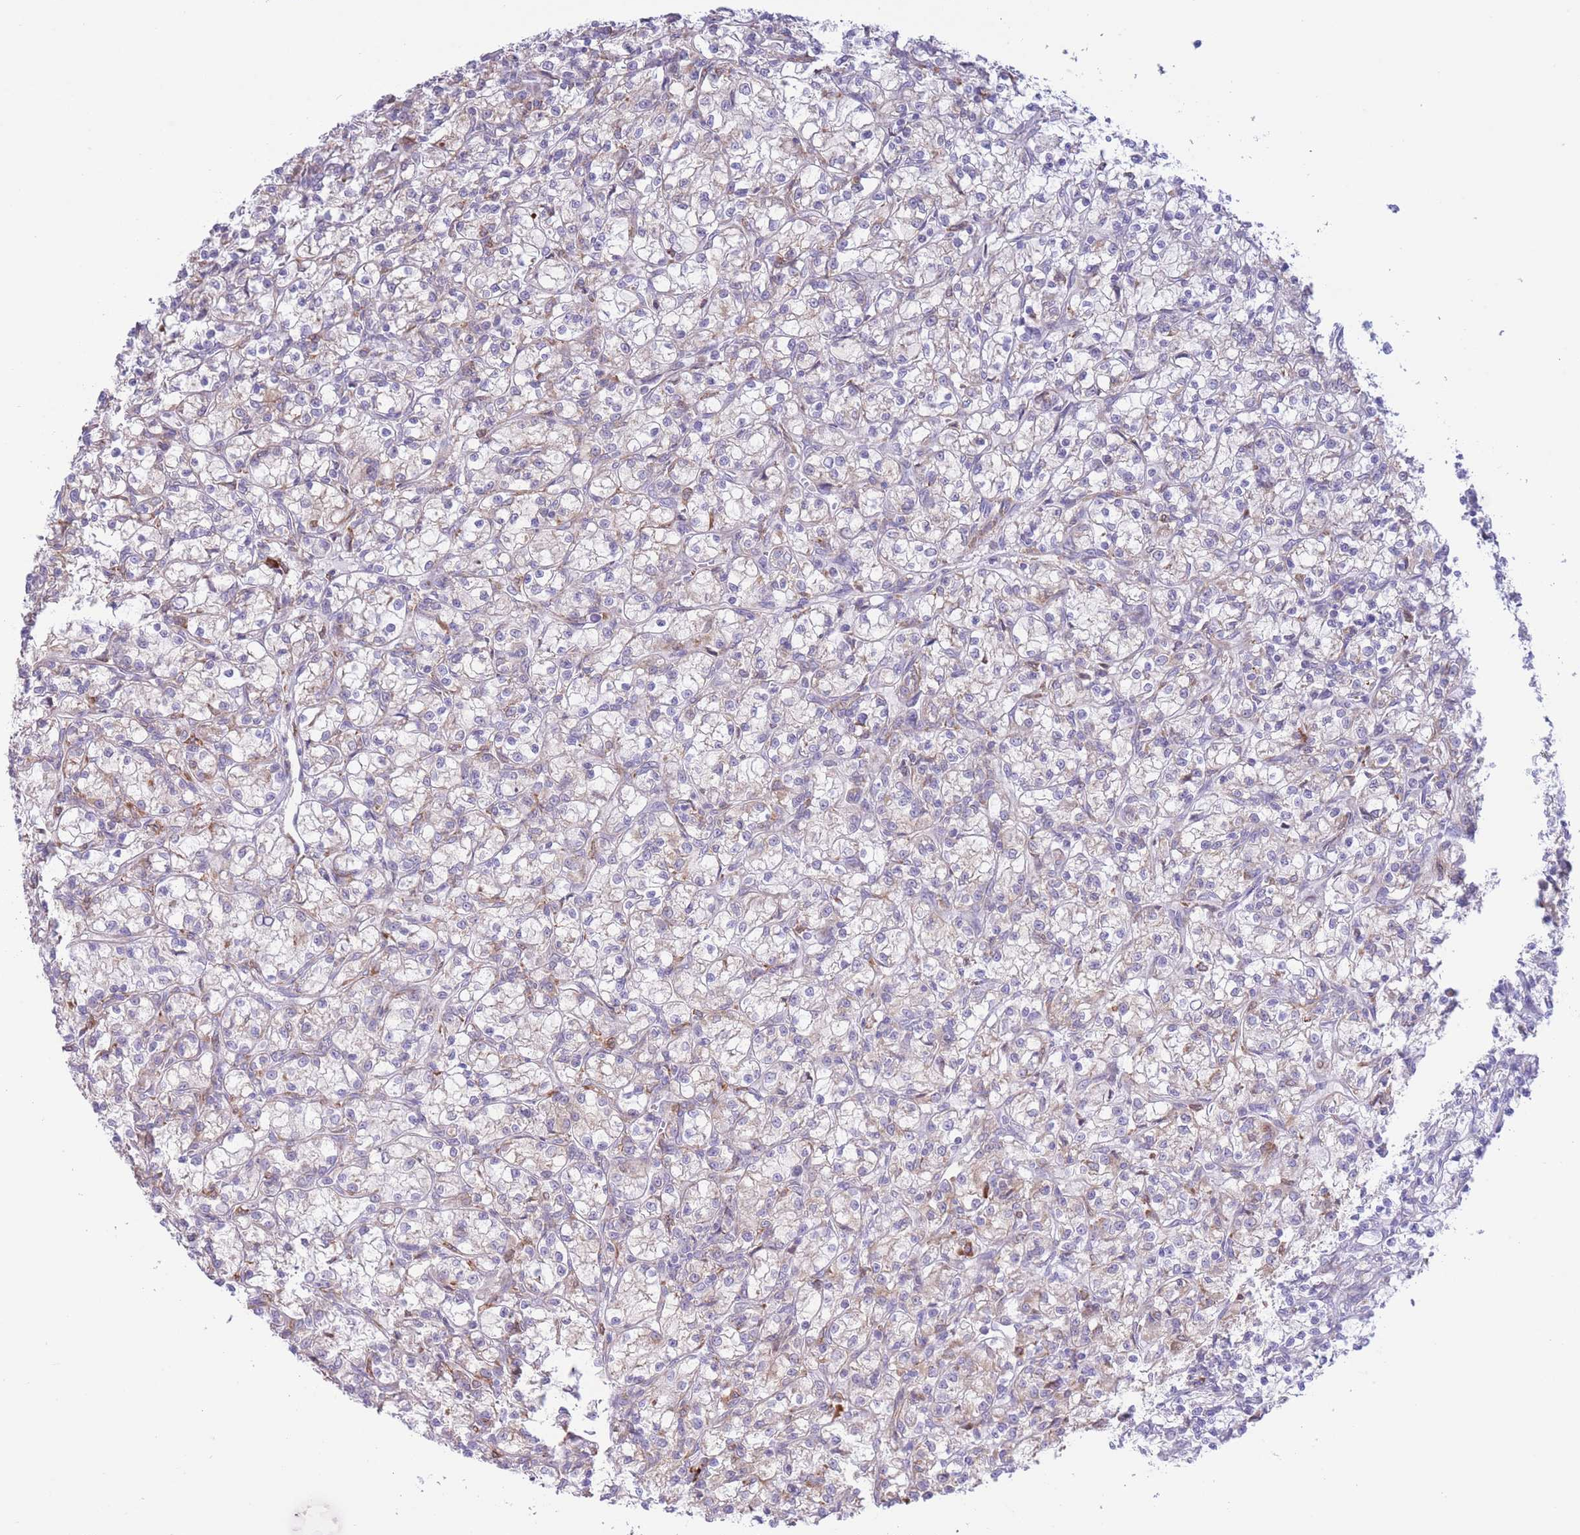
{"staining": {"intensity": "weak", "quantity": "<25%", "location": "cytoplasmic/membranous"}, "tissue": "renal cancer", "cell_type": "Tumor cells", "image_type": "cancer", "snomed": [{"axis": "morphology", "description": "Adenocarcinoma, NOS"}, {"axis": "topography", "description": "Kidney"}], "caption": "The immunohistochemistry histopathology image has no significant staining in tumor cells of renal adenocarcinoma tissue.", "gene": "MYDGF", "patient": {"sex": "female", "age": 59}}